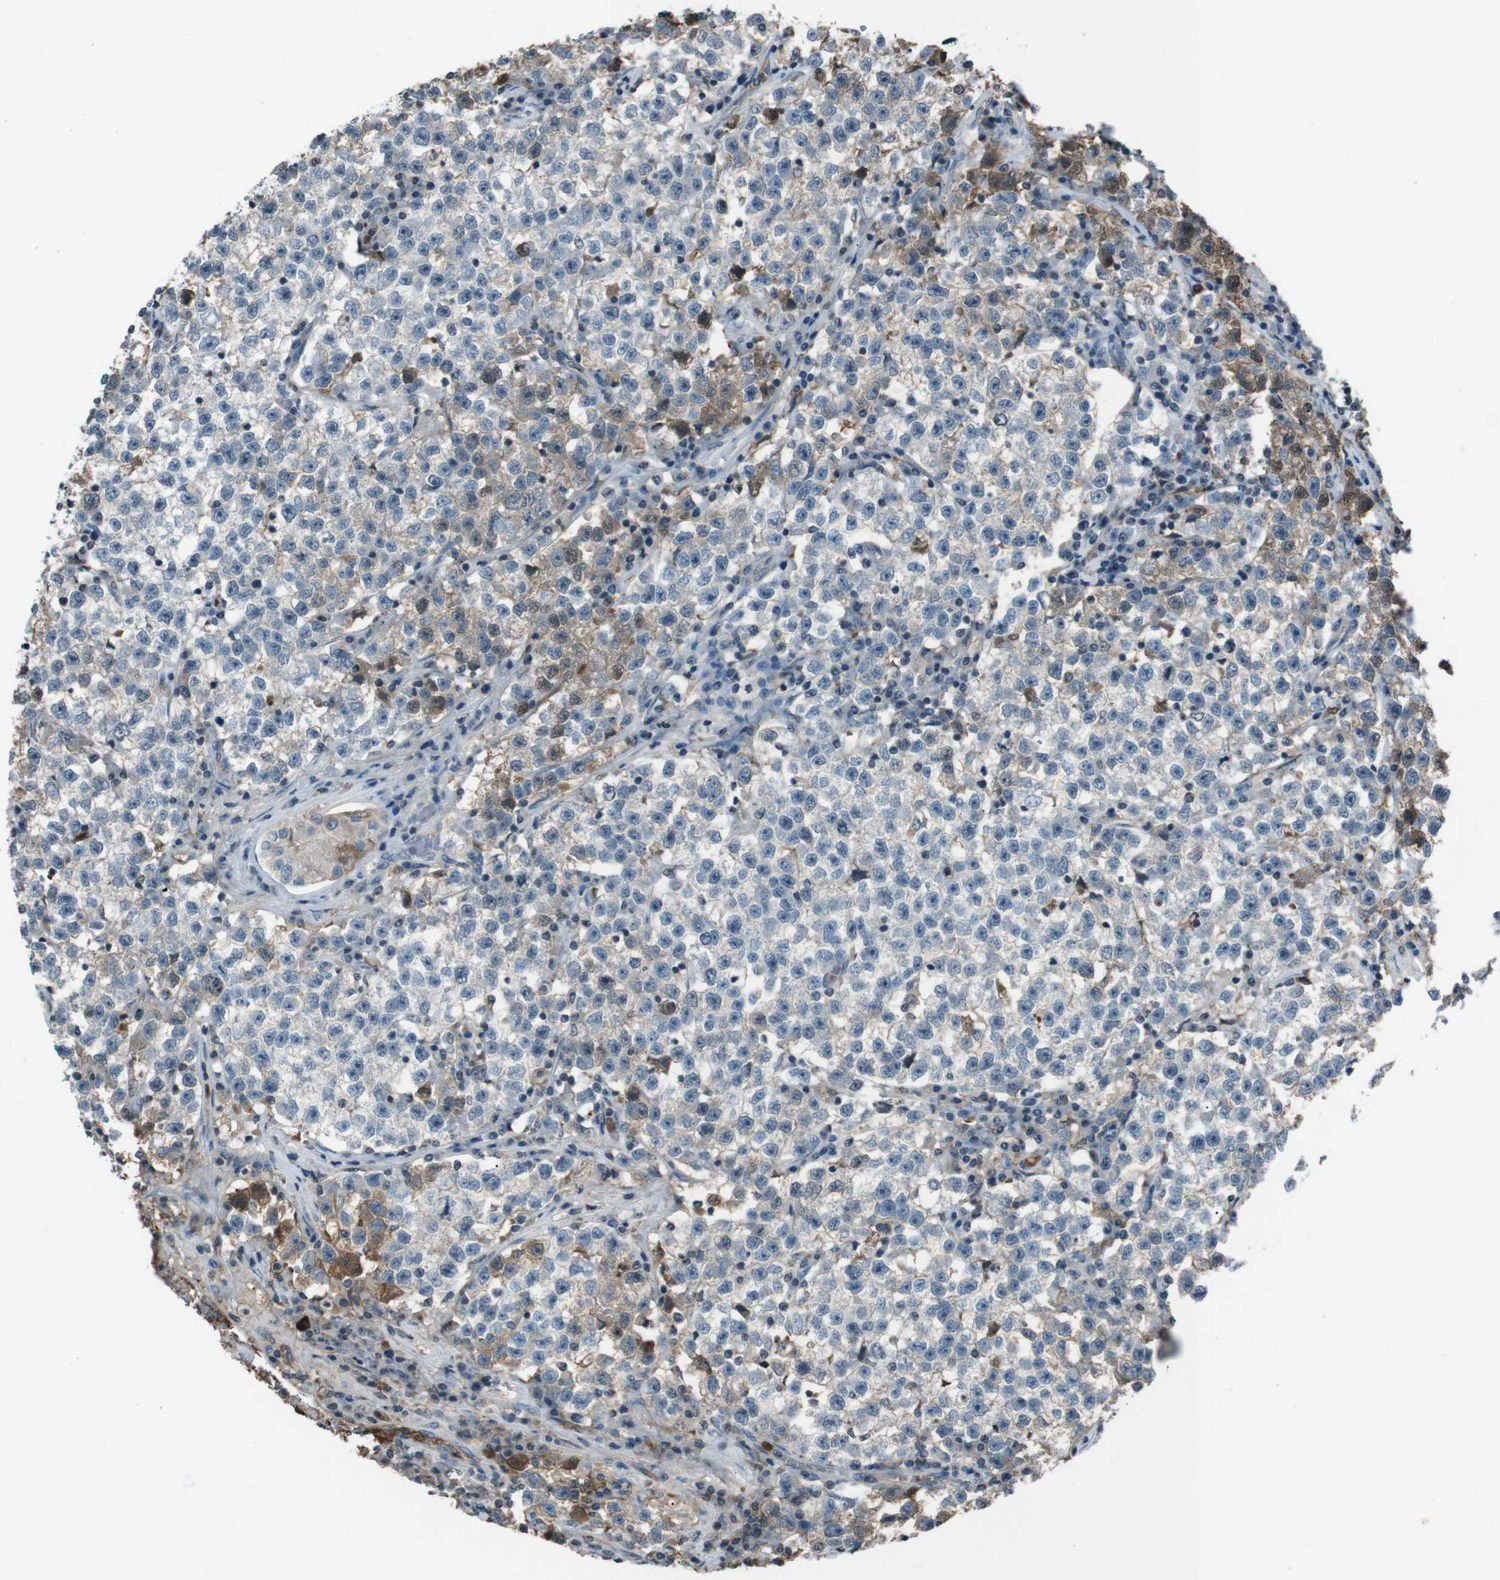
{"staining": {"intensity": "moderate", "quantity": "<25%", "location": "cytoplasmic/membranous"}, "tissue": "testis cancer", "cell_type": "Tumor cells", "image_type": "cancer", "snomed": [{"axis": "morphology", "description": "Seminoma, NOS"}, {"axis": "topography", "description": "Testis"}], "caption": "Testis cancer (seminoma) stained with a brown dye reveals moderate cytoplasmic/membranous positive positivity in about <25% of tumor cells.", "gene": "UGT1A6", "patient": {"sex": "male", "age": 22}}